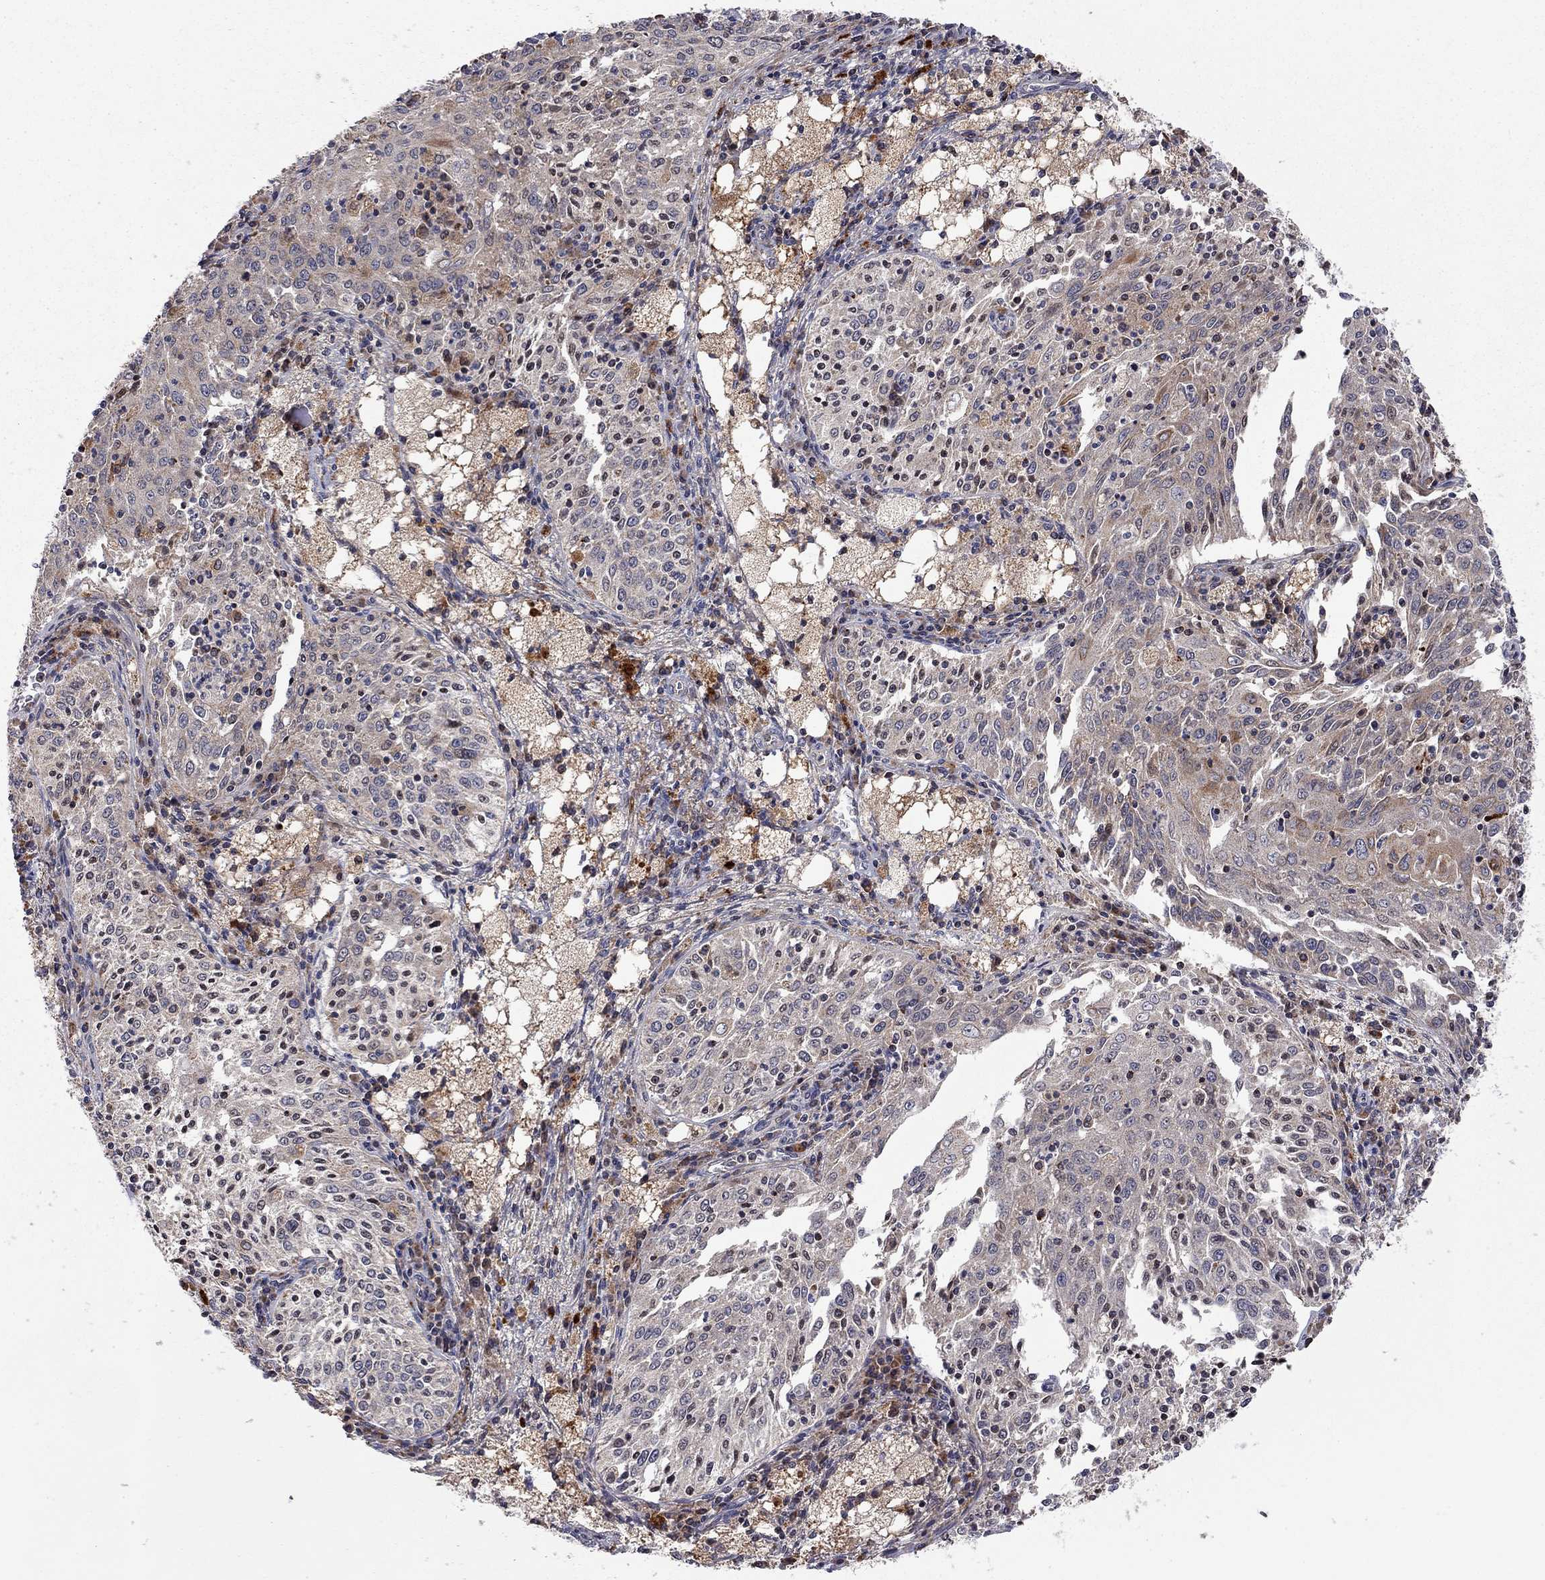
{"staining": {"intensity": "weak", "quantity": "25%-75%", "location": "cytoplasmic/membranous"}, "tissue": "cervical cancer", "cell_type": "Tumor cells", "image_type": "cancer", "snomed": [{"axis": "morphology", "description": "Squamous cell carcinoma, NOS"}, {"axis": "topography", "description": "Cervix"}], "caption": "Human cervical cancer stained for a protein (brown) displays weak cytoplasmic/membranous positive expression in about 25%-75% of tumor cells.", "gene": "IDS", "patient": {"sex": "female", "age": 41}}